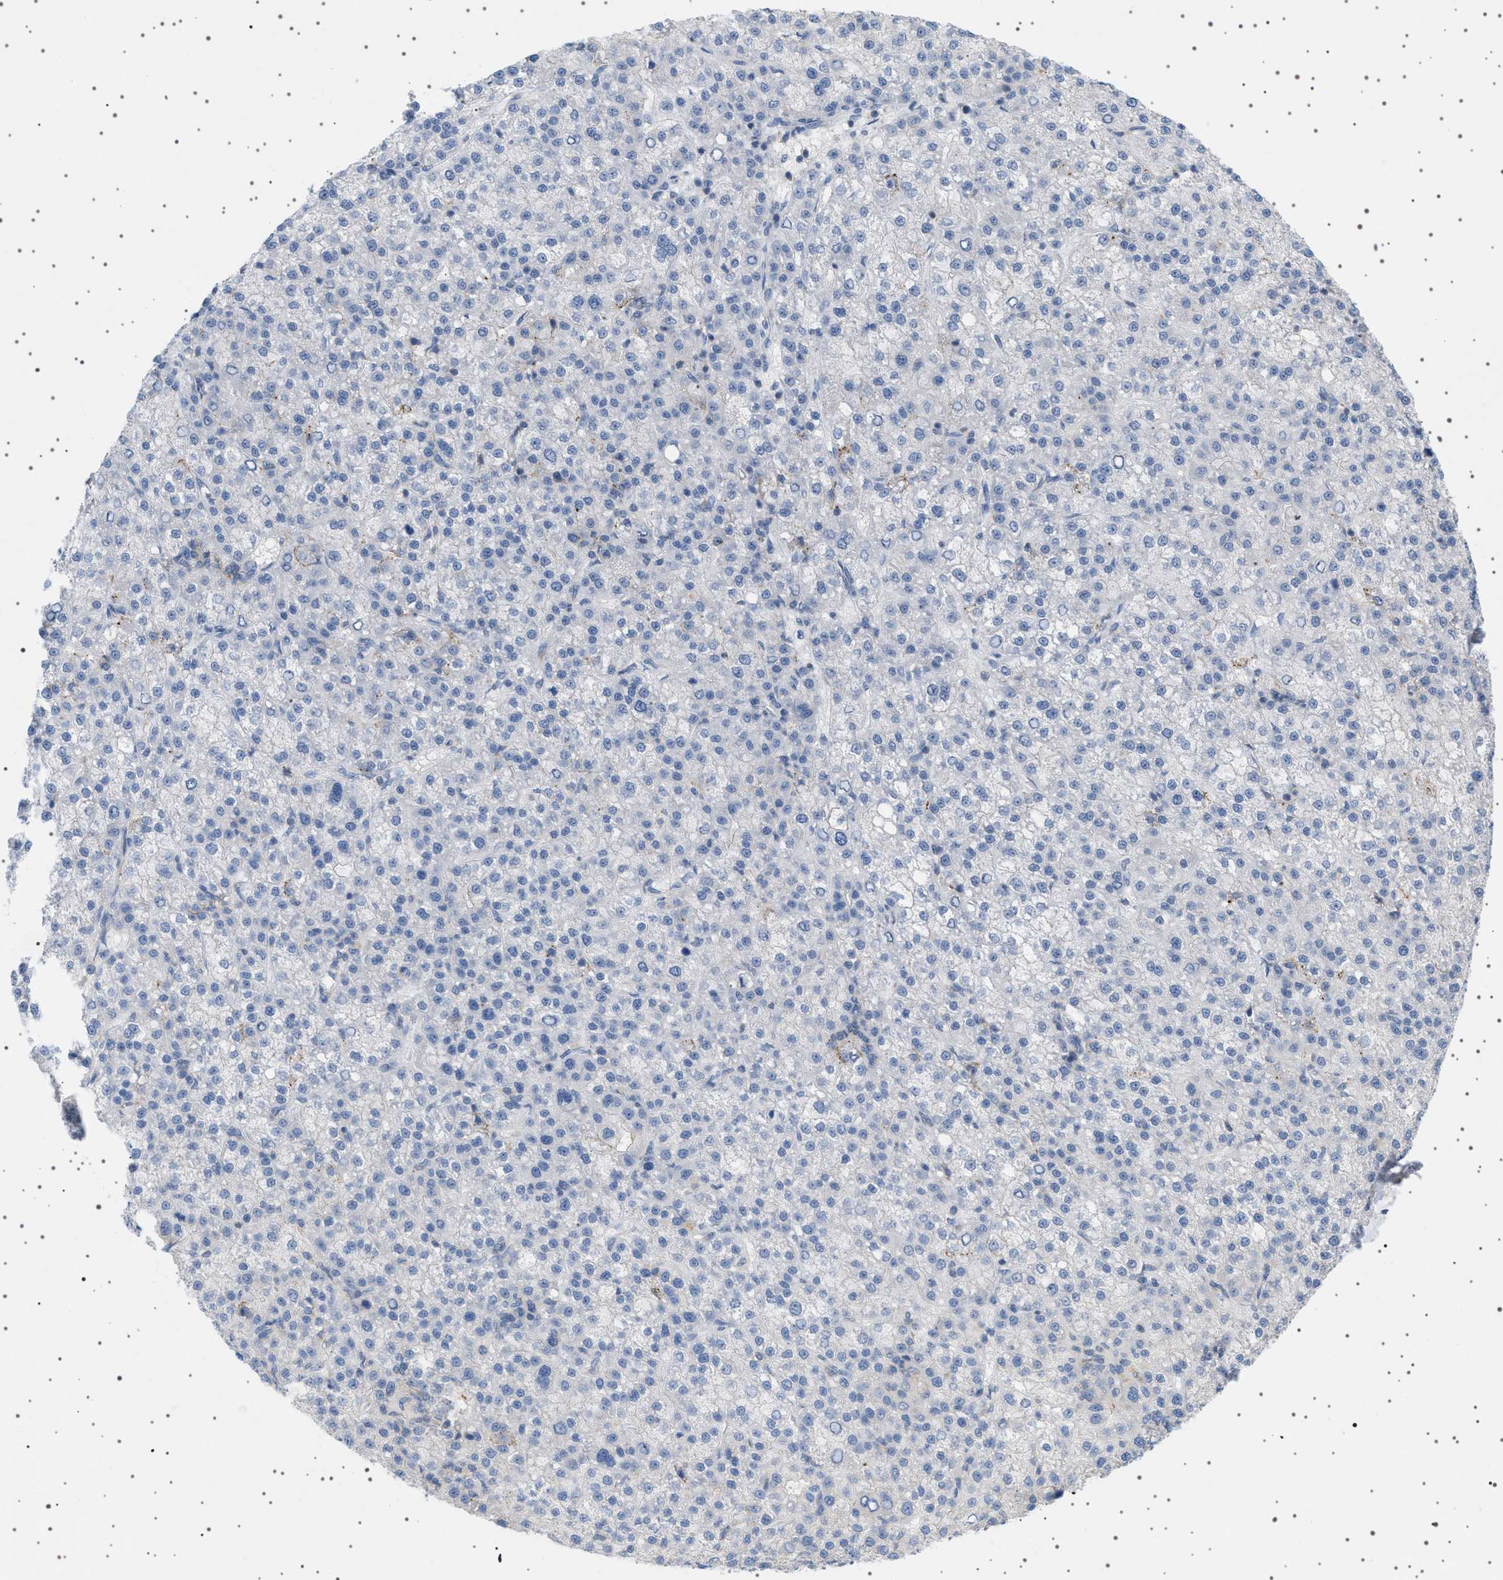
{"staining": {"intensity": "negative", "quantity": "none", "location": "none"}, "tissue": "liver cancer", "cell_type": "Tumor cells", "image_type": "cancer", "snomed": [{"axis": "morphology", "description": "Carcinoma, Hepatocellular, NOS"}, {"axis": "topography", "description": "Liver"}], "caption": "This photomicrograph is of hepatocellular carcinoma (liver) stained with immunohistochemistry (IHC) to label a protein in brown with the nuclei are counter-stained blue. There is no positivity in tumor cells.", "gene": "ADCY10", "patient": {"sex": "female", "age": 58}}